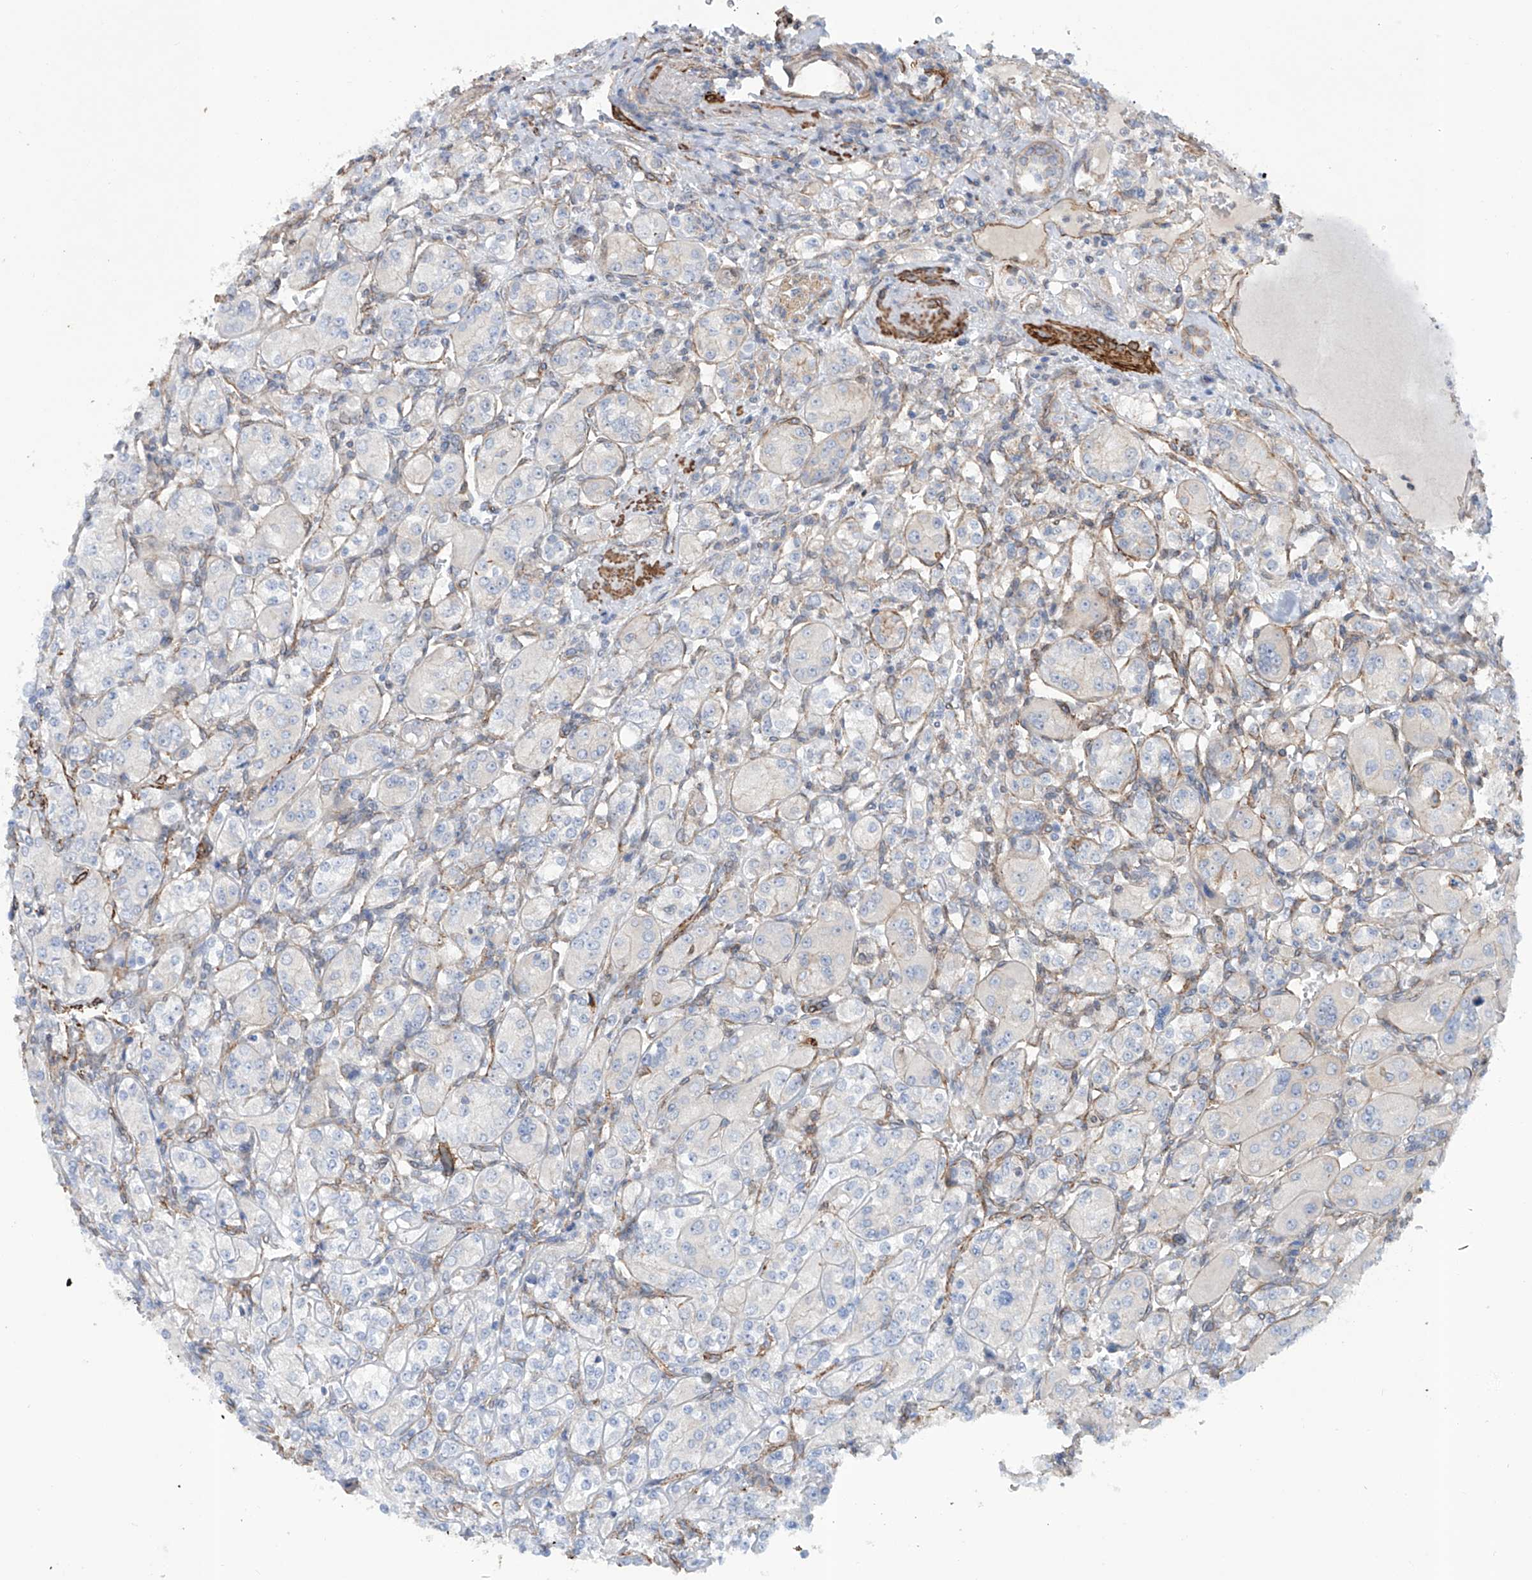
{"staining": {"intensity": "negative", "quantity": "none", "location": "none"}, "tissue": "renal cancer", "cell_type": "Tumor cells", "image_type": "cancer", "snomed": [{"axis": "morphology", "description": "Adenocarcinoma, NOS"}, {"axis": "topography", "description": "Kidney"}], "caption": "High power microscopy micrograph of an immunohistochemistry image of renal cancer (adenocarcinoma), revealing no significant expression in tumor cells. Brightfield microscopy of immunohistochemistry (IHC) stained with DAB (3,3'-diaminobenzidine) (brown) and hematoxylin (blue), captured at high magnification.", "gene": "ZNF490", "patient": {"sex": "male", "age": 77}}